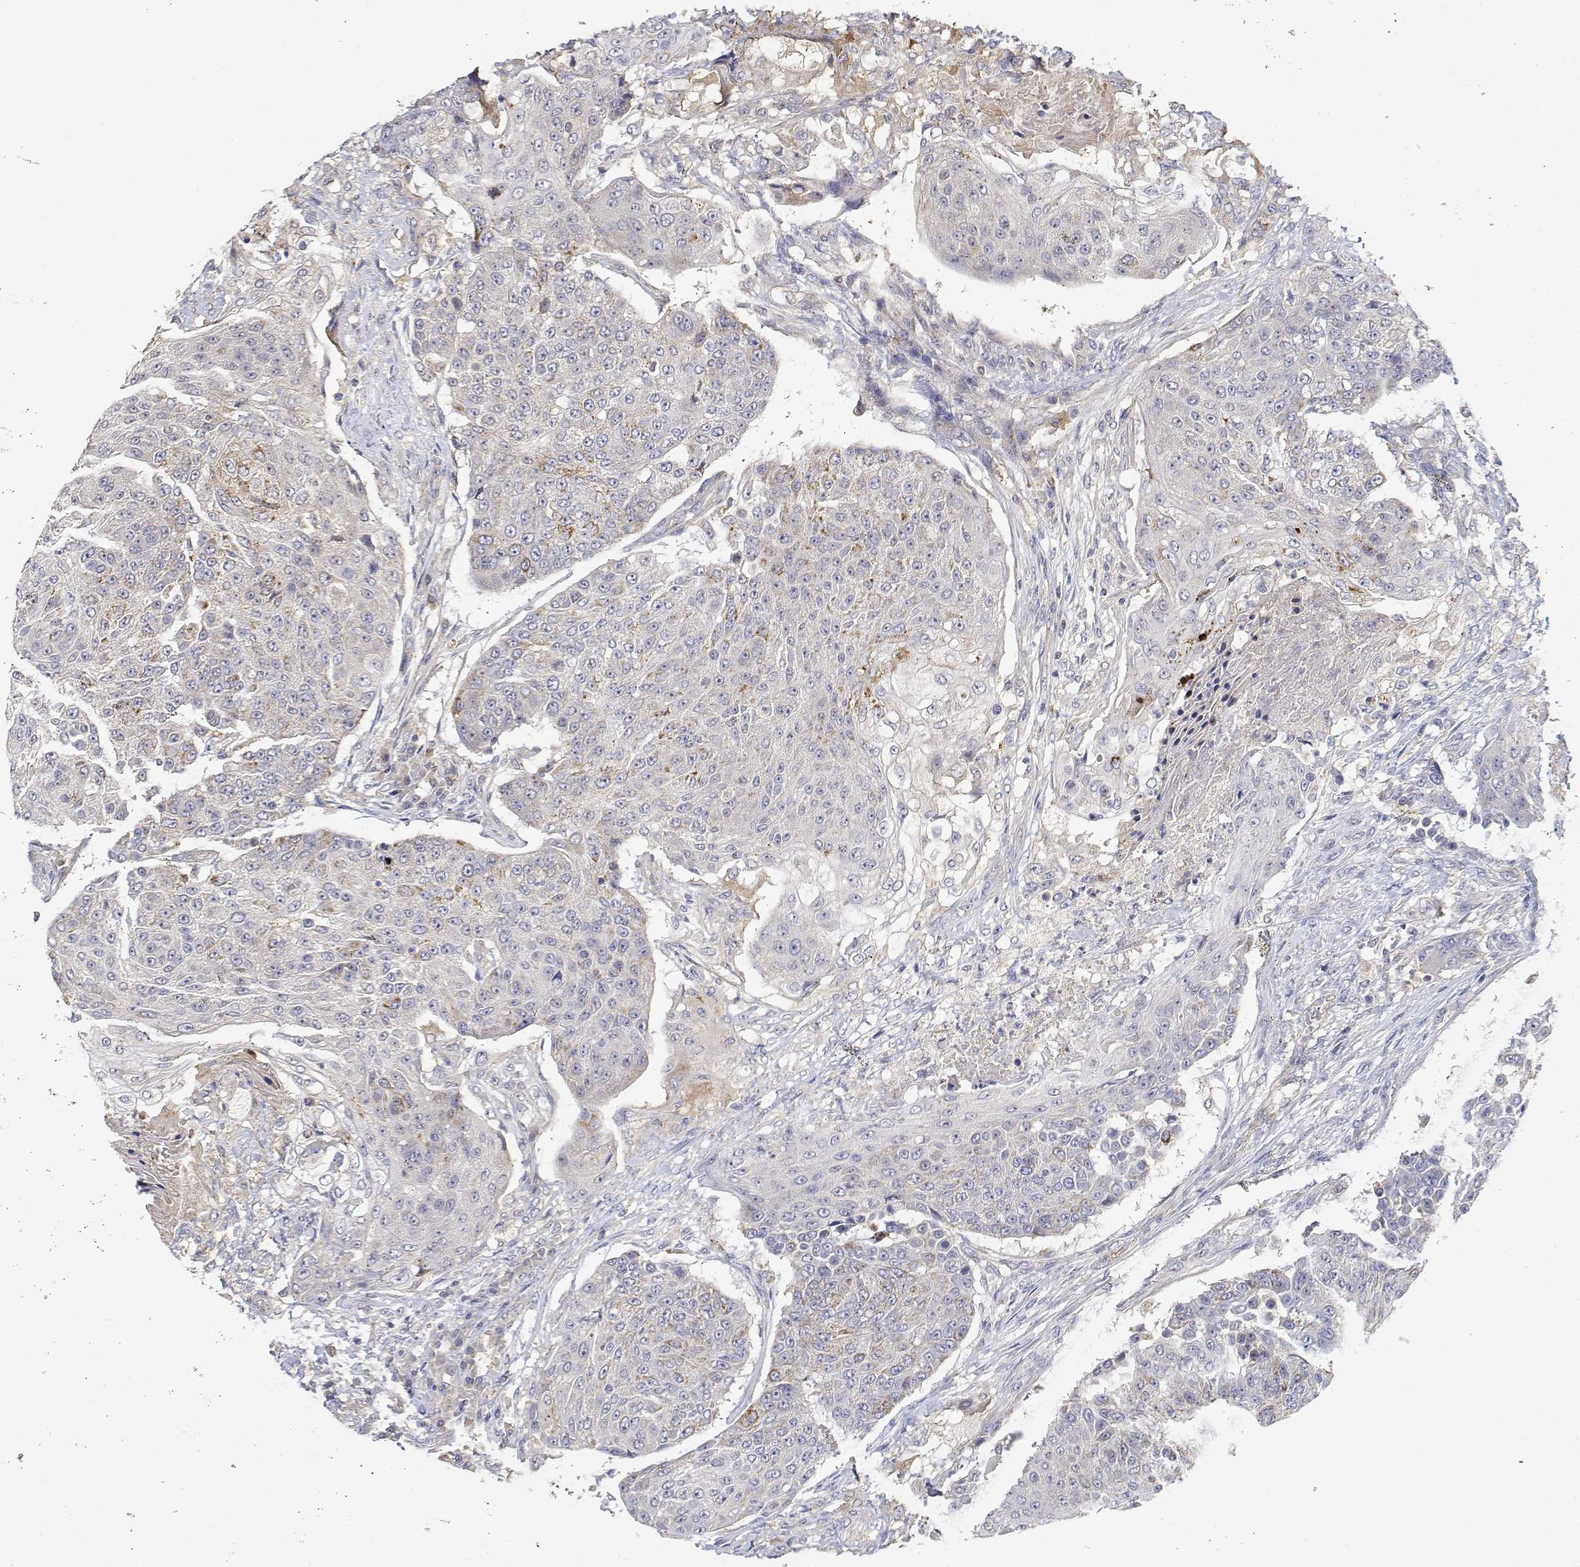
{"staining": {"intensity": "weak", "quantity": "<25%", "location": "cytoplasmic/membranous"}, "tissue": "urothelial cancer", "cell_type": "Tumor cells", "image_type": "cancer", "snomed": [{"axis": "morphology", "description": "Urothelial carcinoma, High grade"}, {"axis": "topography", "description": "Urinary bladder"}], "caption": "A micrograph of human urothelial cancer is negative for staining in tumor cells.", "gene": "LONRF3", "patient": {"sex": "female", "age": 63}}